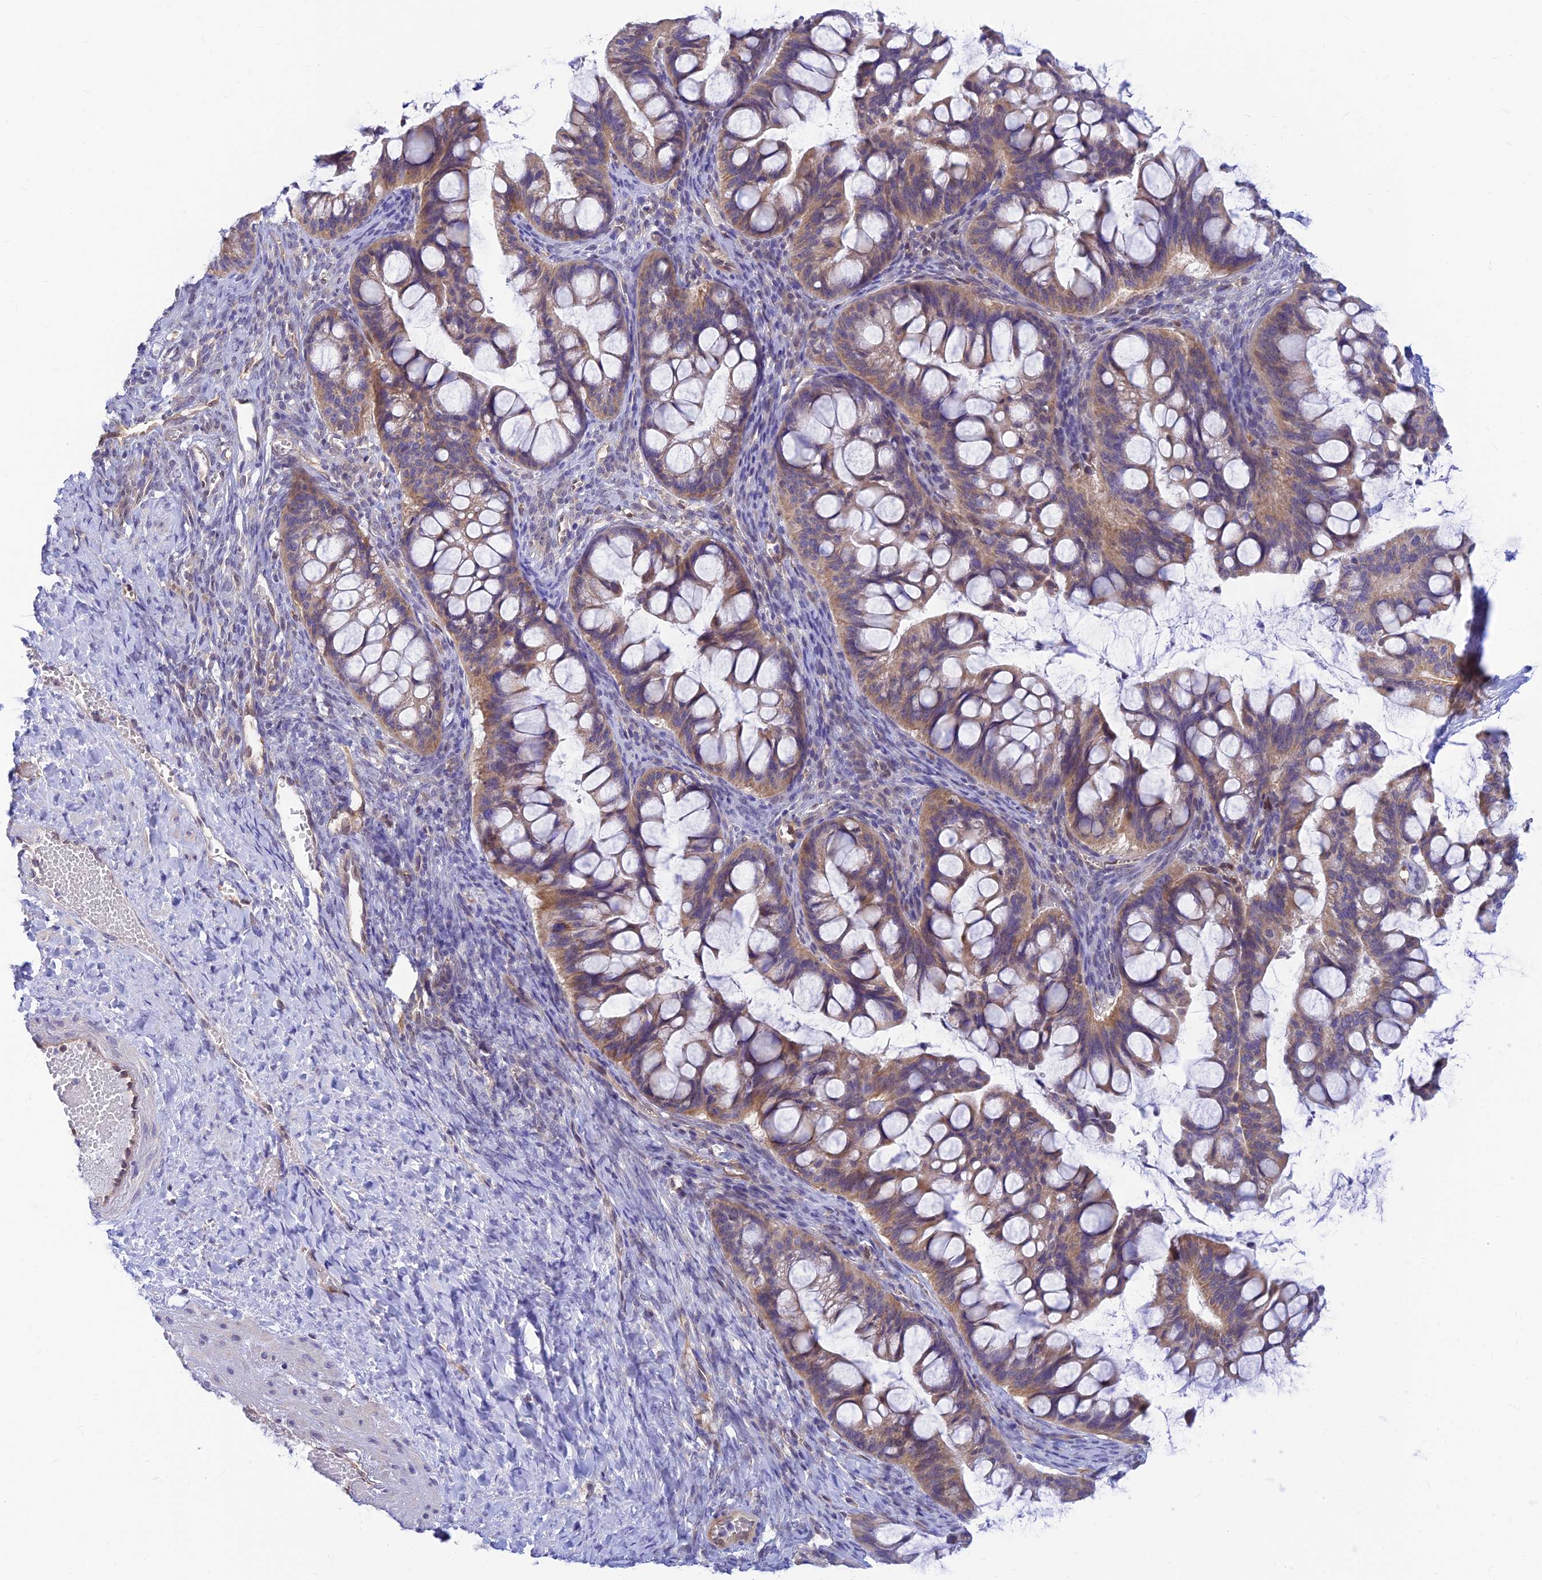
{"staining": {"intensity": "weak", "quantity": ">75%", "location": "cytoplasmic/membranous"}, "tissue": "ovarian cancer", "cell_type": "Tumor cells", "image_type": "cancer", "snomed": [{"axis": "morphology", "description": "Cystadenocarcinoma, mucinous, NOS"}, {"axis": "topography", "description": "Ovary"}], "caption": "IHC staining of mucinous cystadenocarcinoma (ovarian), which reveals low levels of weak cytoplasmic/membranous expression in about >75% of tumor cells indicating weak cytoplasmic/membranous protein expression. The staining was performed using DAB (brown) for protein detection and nuclei were counterstained in hematoxylin (blue).", "gene": "LYSMD2", "patient": {"sex": "female", "age": 73}}